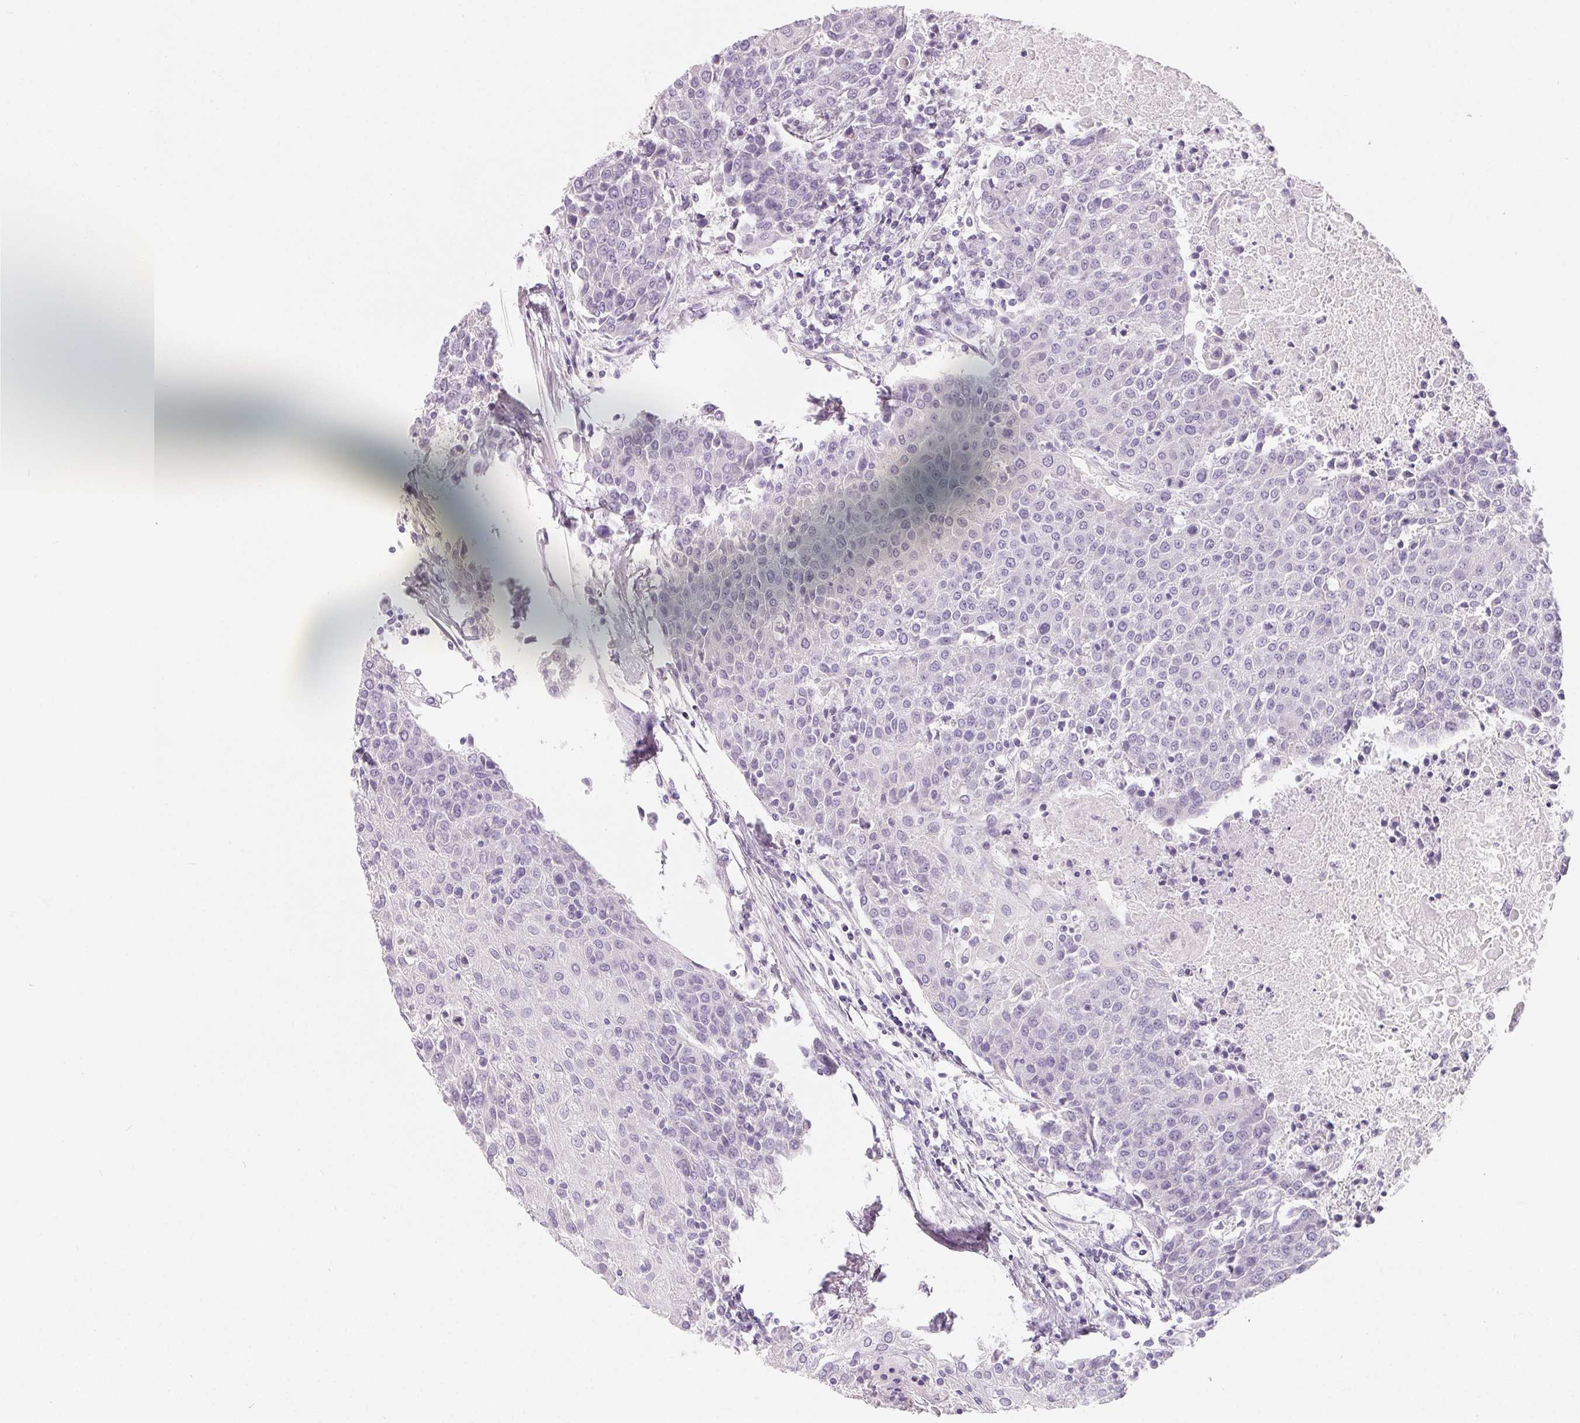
{"staining": {"intensity": "negative", "quantity": "none", "location": "none"}, "tissue": "urothelial cancer", "cell_type": "Tumor cells", "image_type": "cancer", "snomed": [{"axis": "morphology", "description": "Urothelial carcinoma, High grade"}, {"axis": "topography", "description": "Urinary bladder"}], "caption": "The histopathology image shows no staining of tumor cells in urothelial cancer. Nuclei are stained in blue.", "gene": "SPACA5B", "patient": {"sex": "female", "age": 85}}